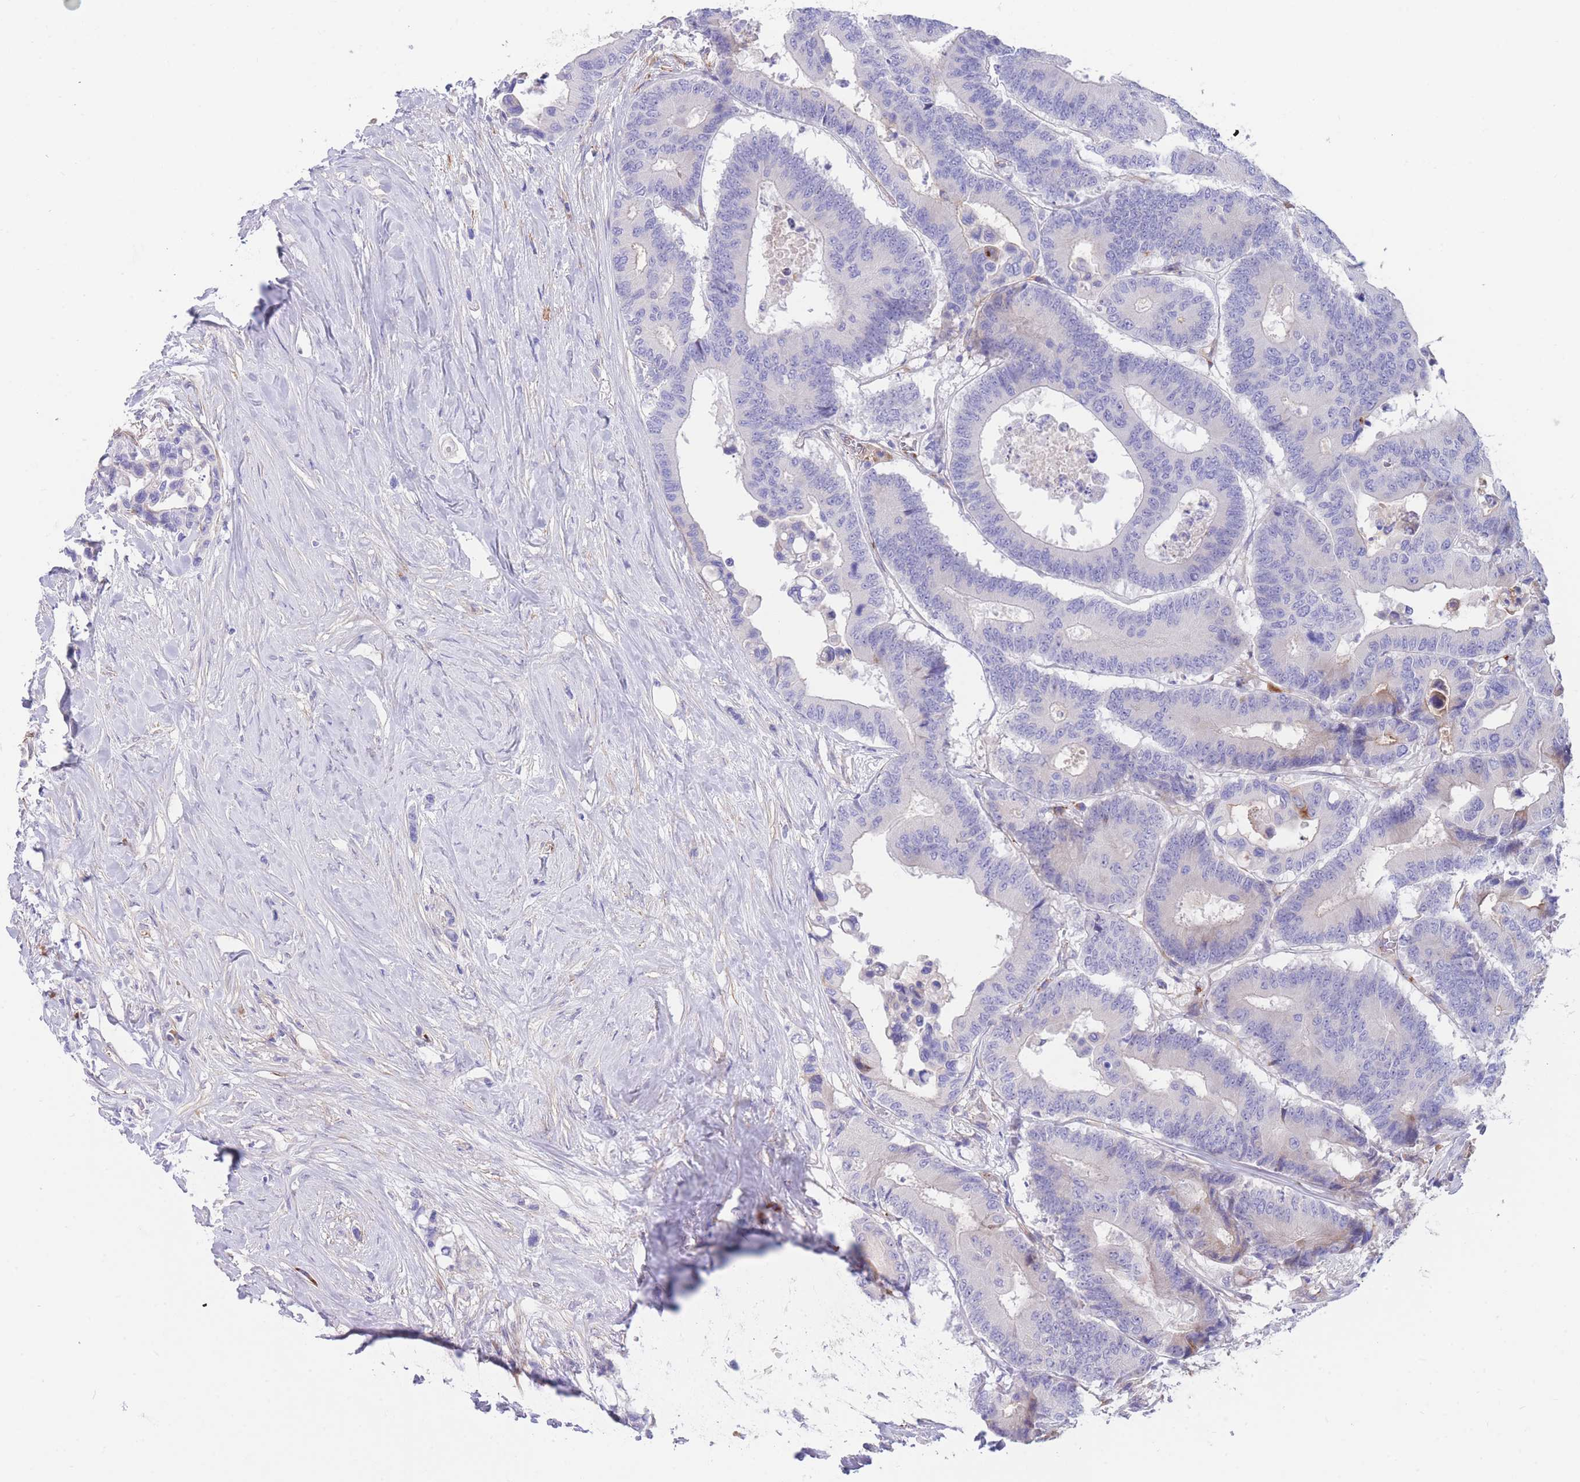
{"staining": {"intensity": "negative", "quantity": "none", "location": "none"}, "tissue": "colorectal cancer", "cell_type": "Tumor cells", "image_type": "cancer", "snomed": [{"axis": "morphology", "description": "Normal tissue, NOS"}, {"axis": "morphology", "description": "Adenocarcinoma, NOS"}, {"axis": "topography", "description": "Colon"}], "caption": "The IHC micrograph has no significant expression in tumor cells of colorectal adenocarcinoma tissue. (DAB IHC visualized using brightfield microscopy, high magnification).", "gene": "DET1", "patient": {"sex": "male", "age": 82}}